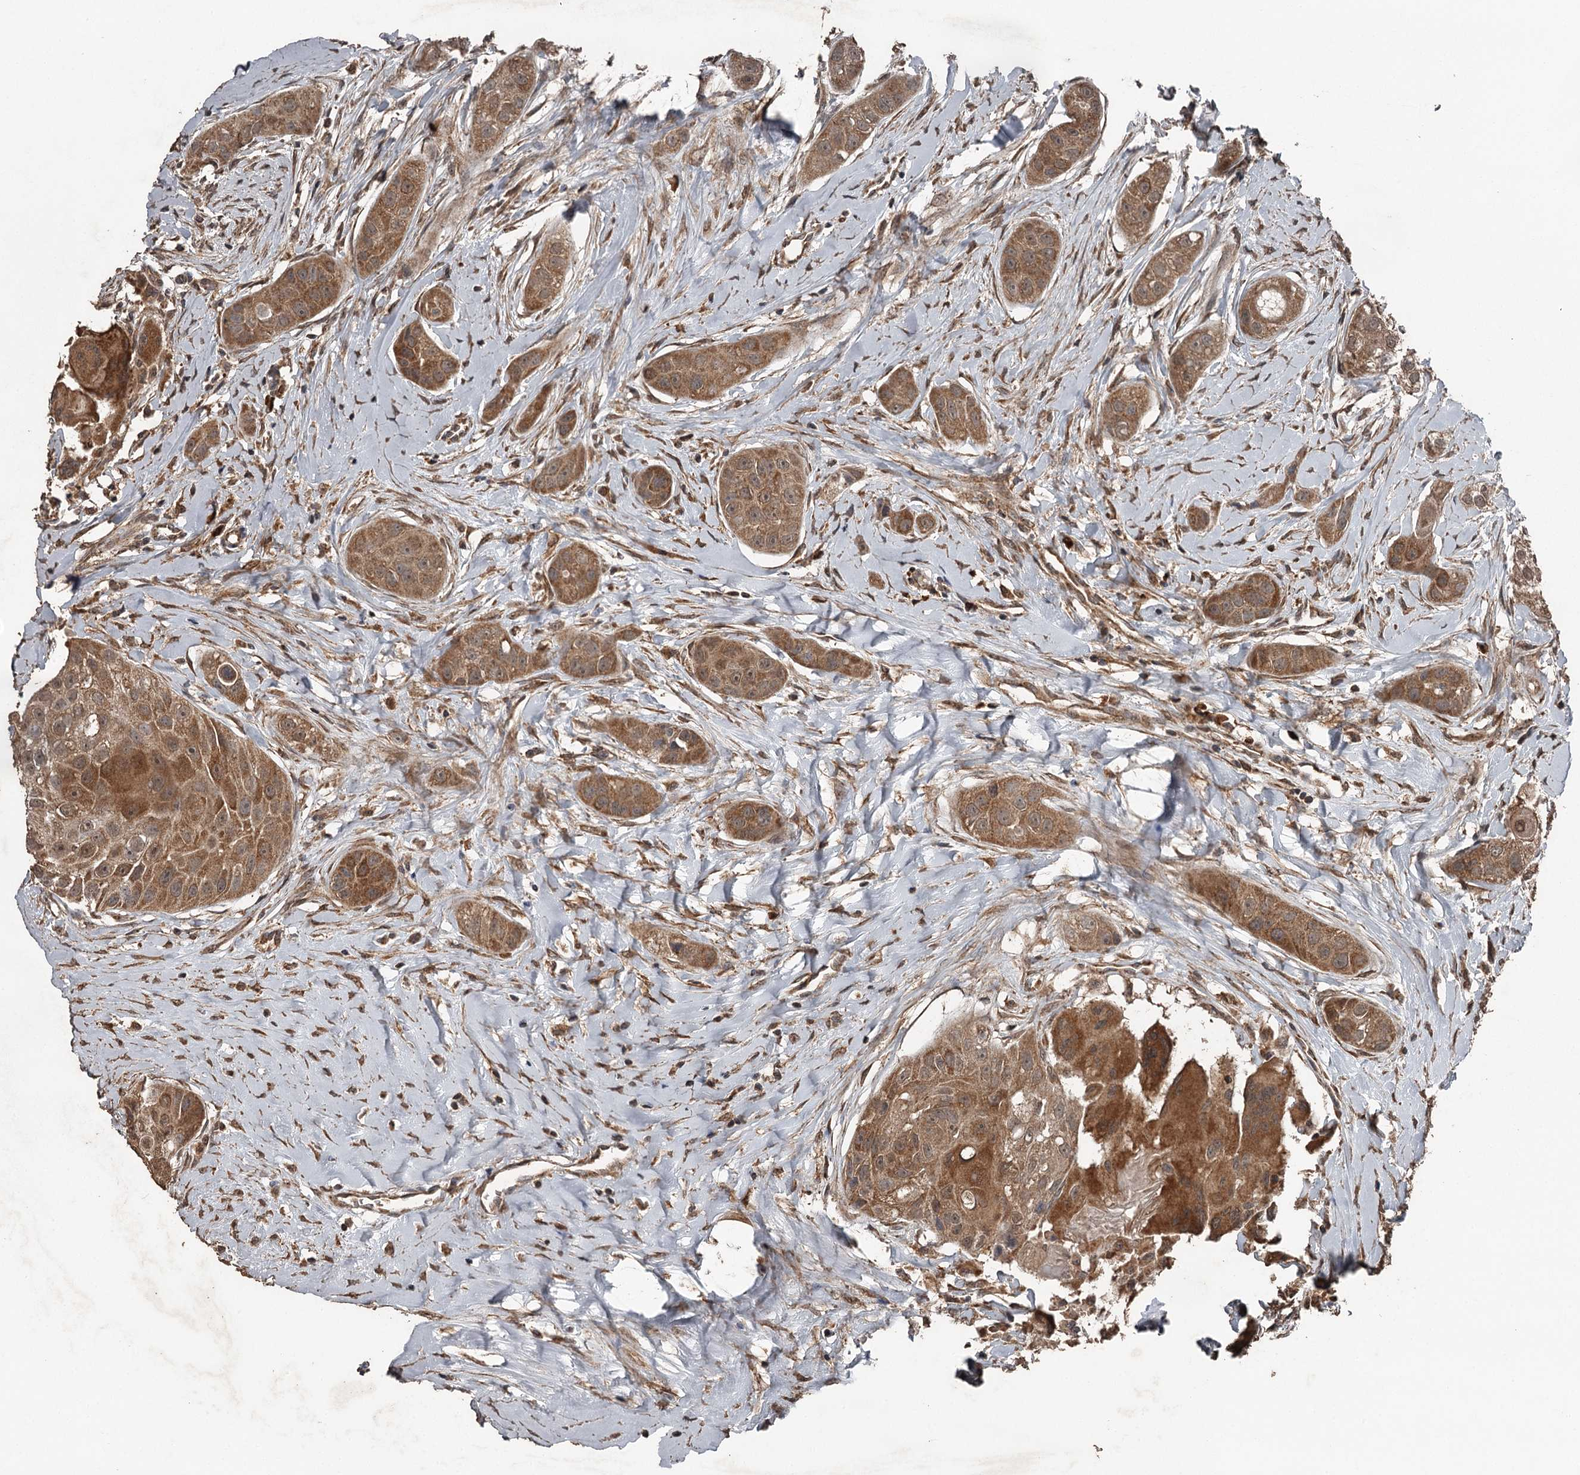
{"staining": {"intensity": "moderate", "quantity": ">75%", "location": "cytoplasmic/membranous,nuclear"}, "tissue": "head and neck cancer", "cell_type": "Tumor cells", "image_type": "cancer", "snomed": [{"axis": "morphology", "description": "Normal tissue, NOS"}, {"axis": "morphology", "description": "Squamous cell carcinoma, NOS"}, {"axis": "topography", "description": "Skeletal muscle"}, {"axis": "topography", "description": "Head-Neck"}], "caption": "Immunohistochemistry (IHC) micrograph of neoplastic tissue: head and neck cancer stained using immunohistochemistry (IHC) exhibits medium levels of moderate protein expression localized specifically in the cytoplasmic/membranous and nuclear of tumor cells, appearing as a cytoplasmic/membranous and nuclear brown color.", "gene": "WIPI1", "patient": {"sex": "male", "age": 51}}